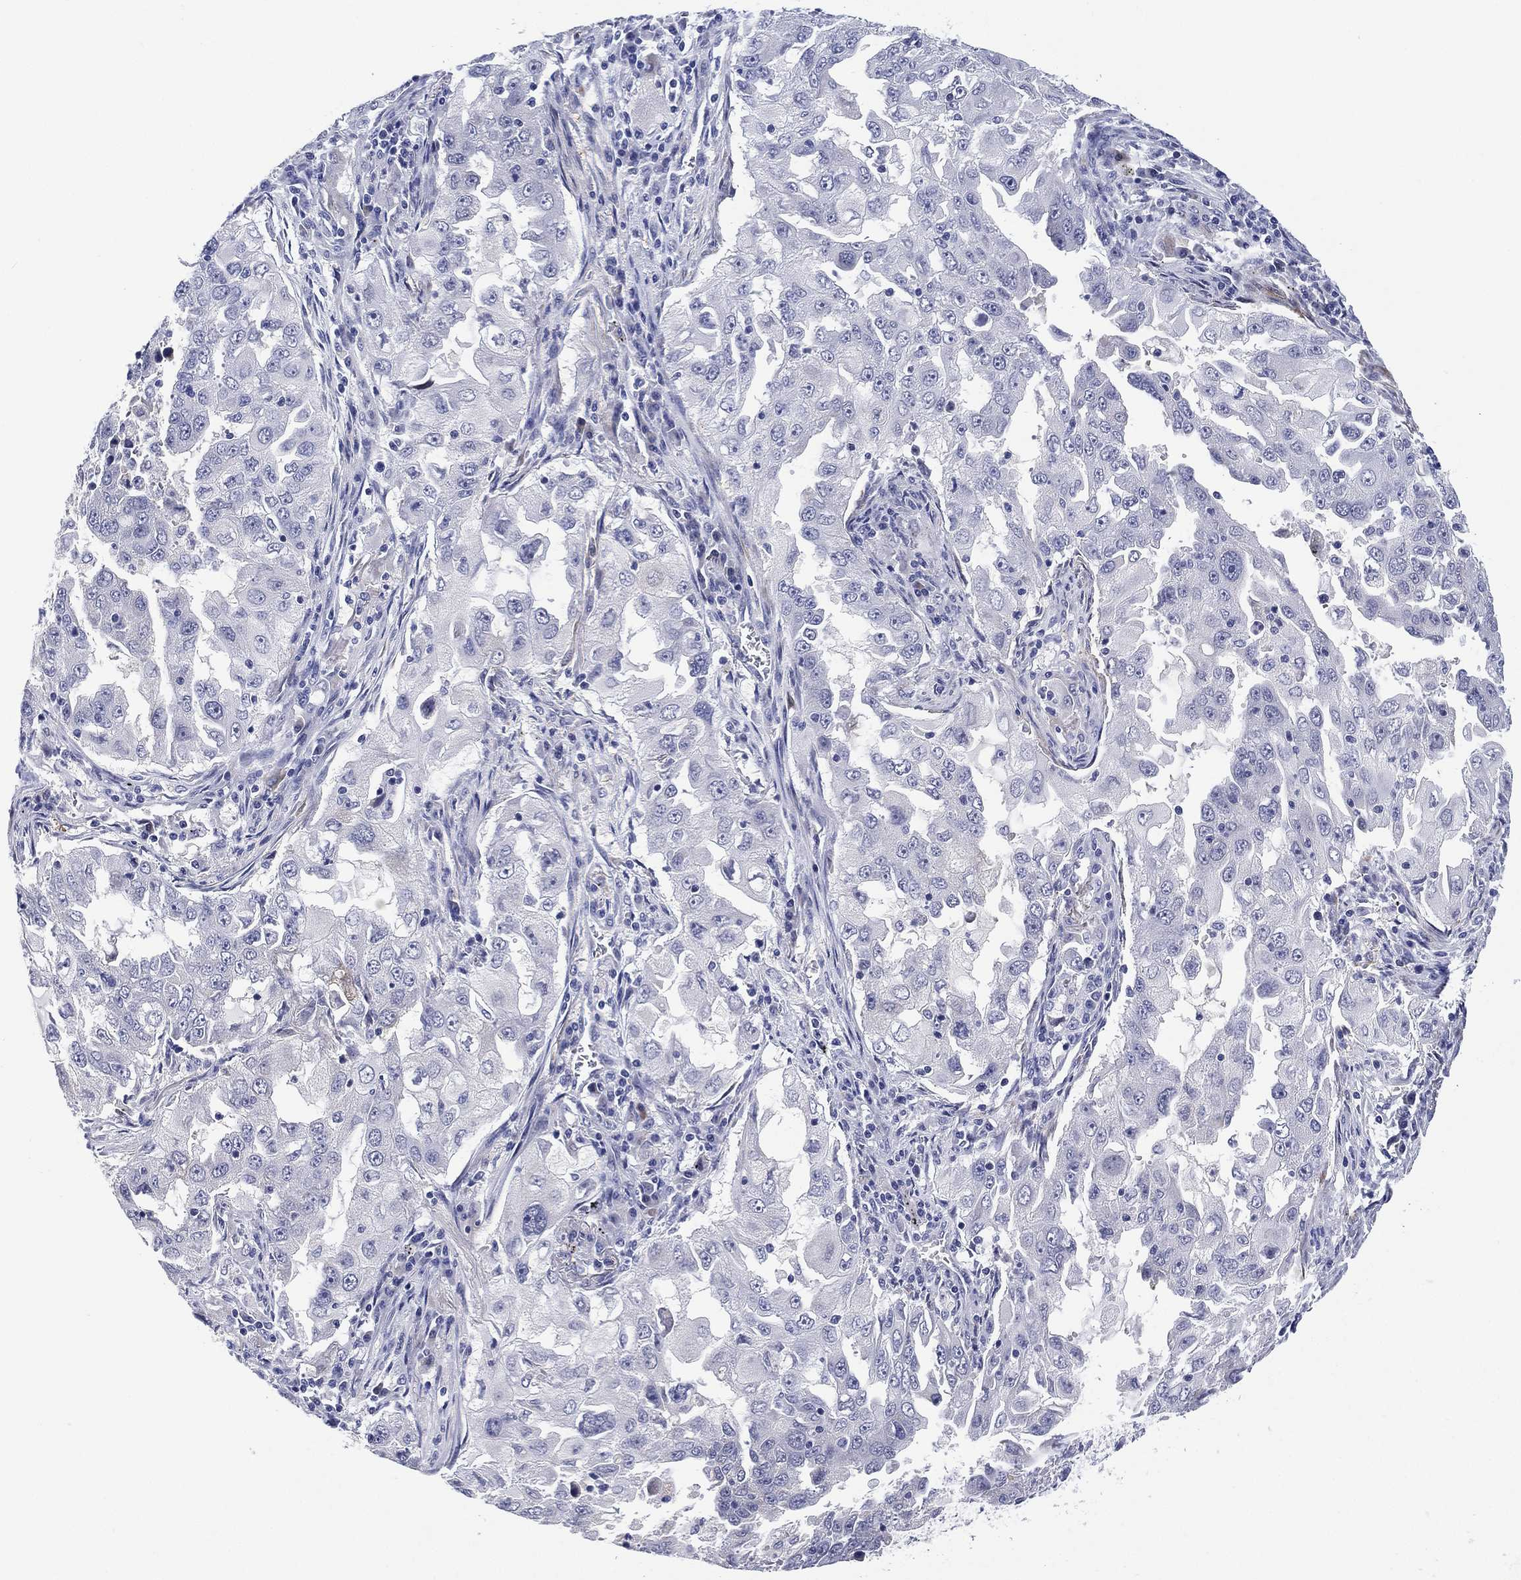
{"staining": {"intensity": "negative", "quantity": "none", "location": "none"}, "tissue": "lung cancer", "cell_type": "Tumor cells", "image_type": "cancer", "snomed": [{"axis": "morphology", "description": "Adenocarcinoma, NOS"}, {"axis": "topography", "description": "Lung"}], "caption": "A micrograph of lung cancer (adenocarcinoma) stained for a protein demonstrates no brown staining in tumor cells.", "gene": "CLIP3", "patient": {"sex": "female", "age": 61}}